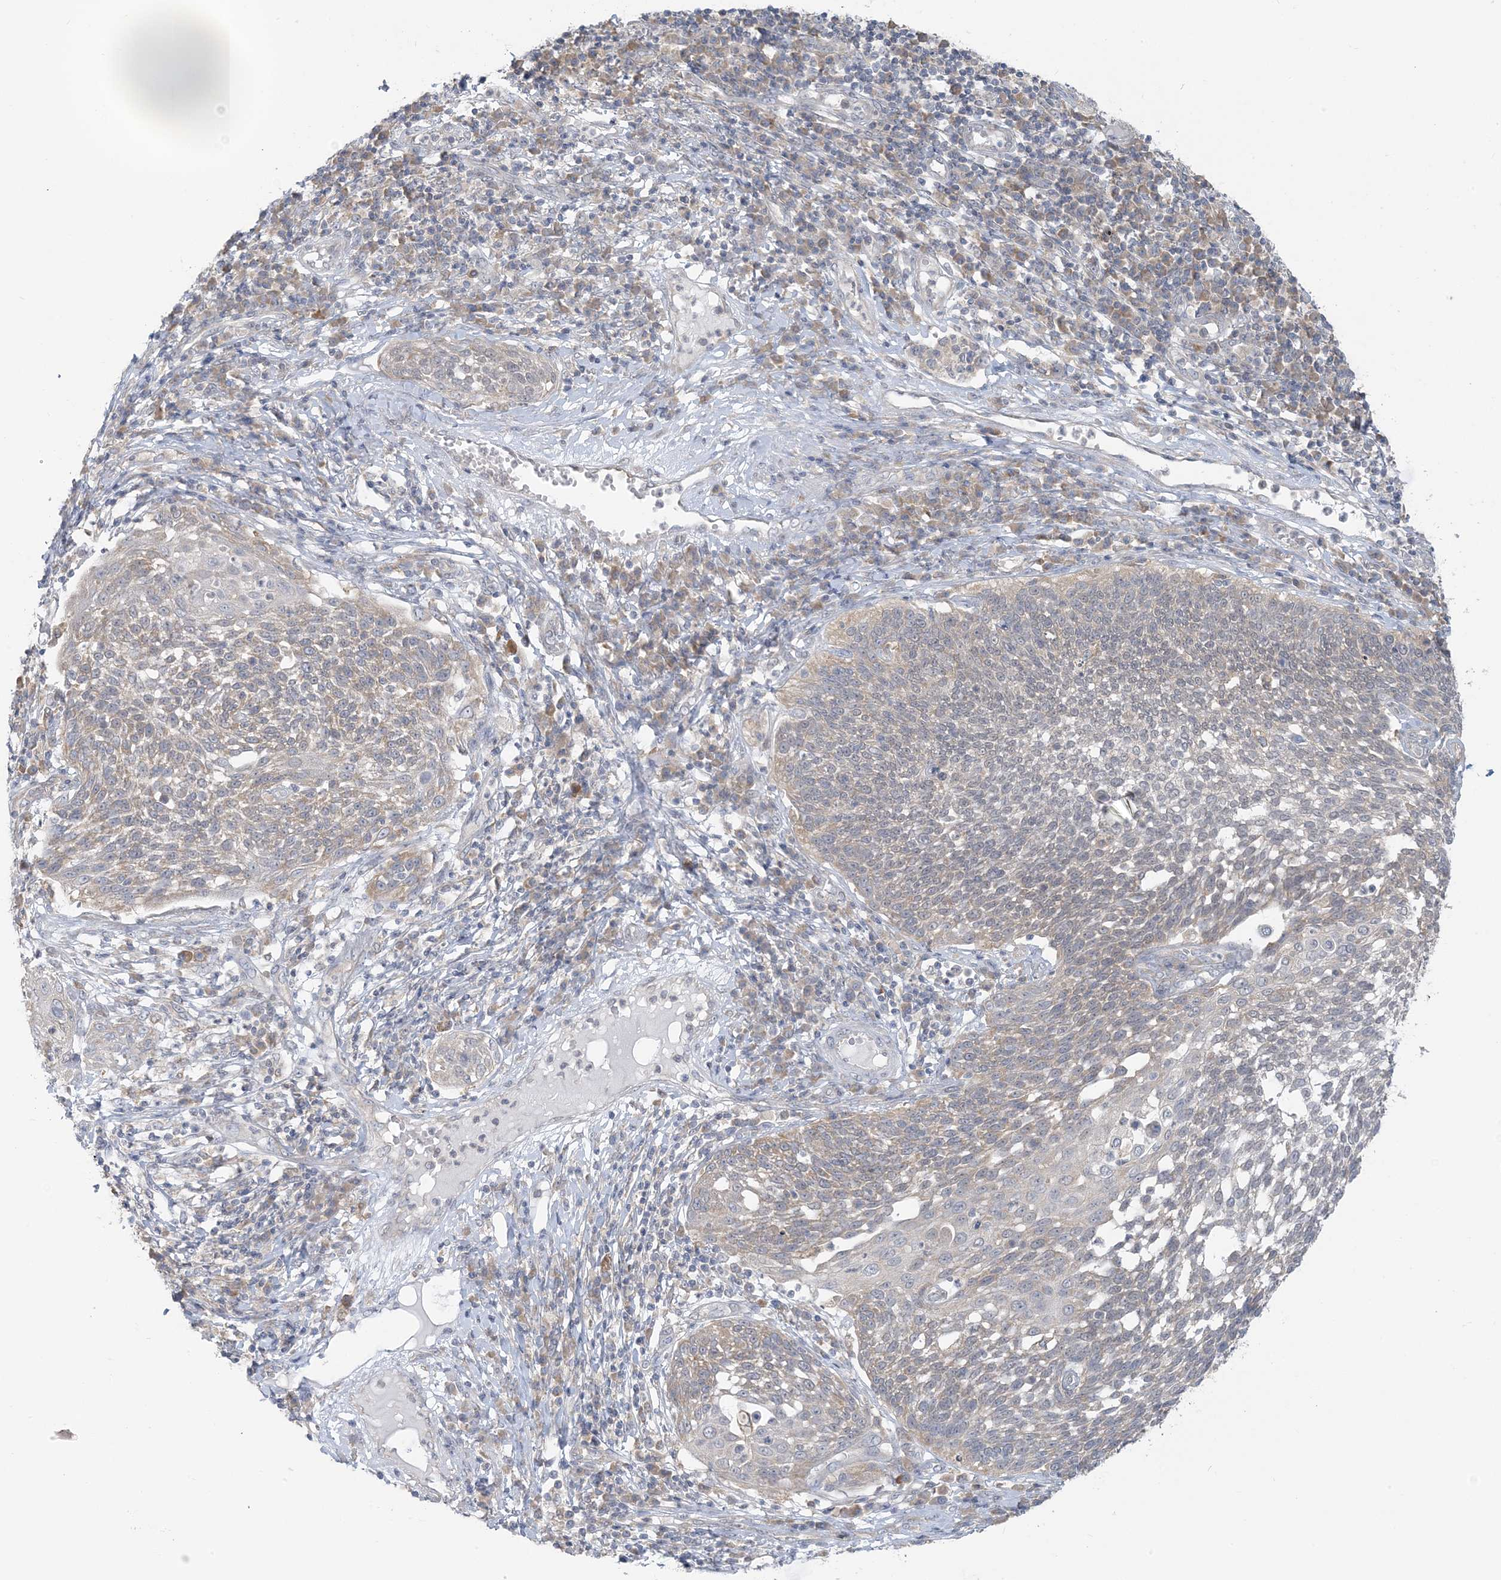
{"staining": {"intensity": "weak", "quantity": "<25%", "location": "cytoplasmic/membranous"}, "tissue": "cervical cancer", "cell_type": "Tumor cells", "image_type": "cancer", "snomed": [{"axis": "morphology", "description": "Squamous cell carcinoma, NOS"}, {"axis": "topography", "description": "Cervix"}], "caption": "High magnification brightfield microscopy of cervical cancer (squamous cell carcinoma) stained with DAB (3,3'-diaminobenzidine) (brown) and counterstained with hematoxylin (blue): tumor cells show no significant expression. (DAB (3,3'-diaminobenzidine) immunohistochemistry (IHC) with hematoxylin counter stain).", "gene": "EEFSEC", "patient": {"sex": "female", "age": 34}}